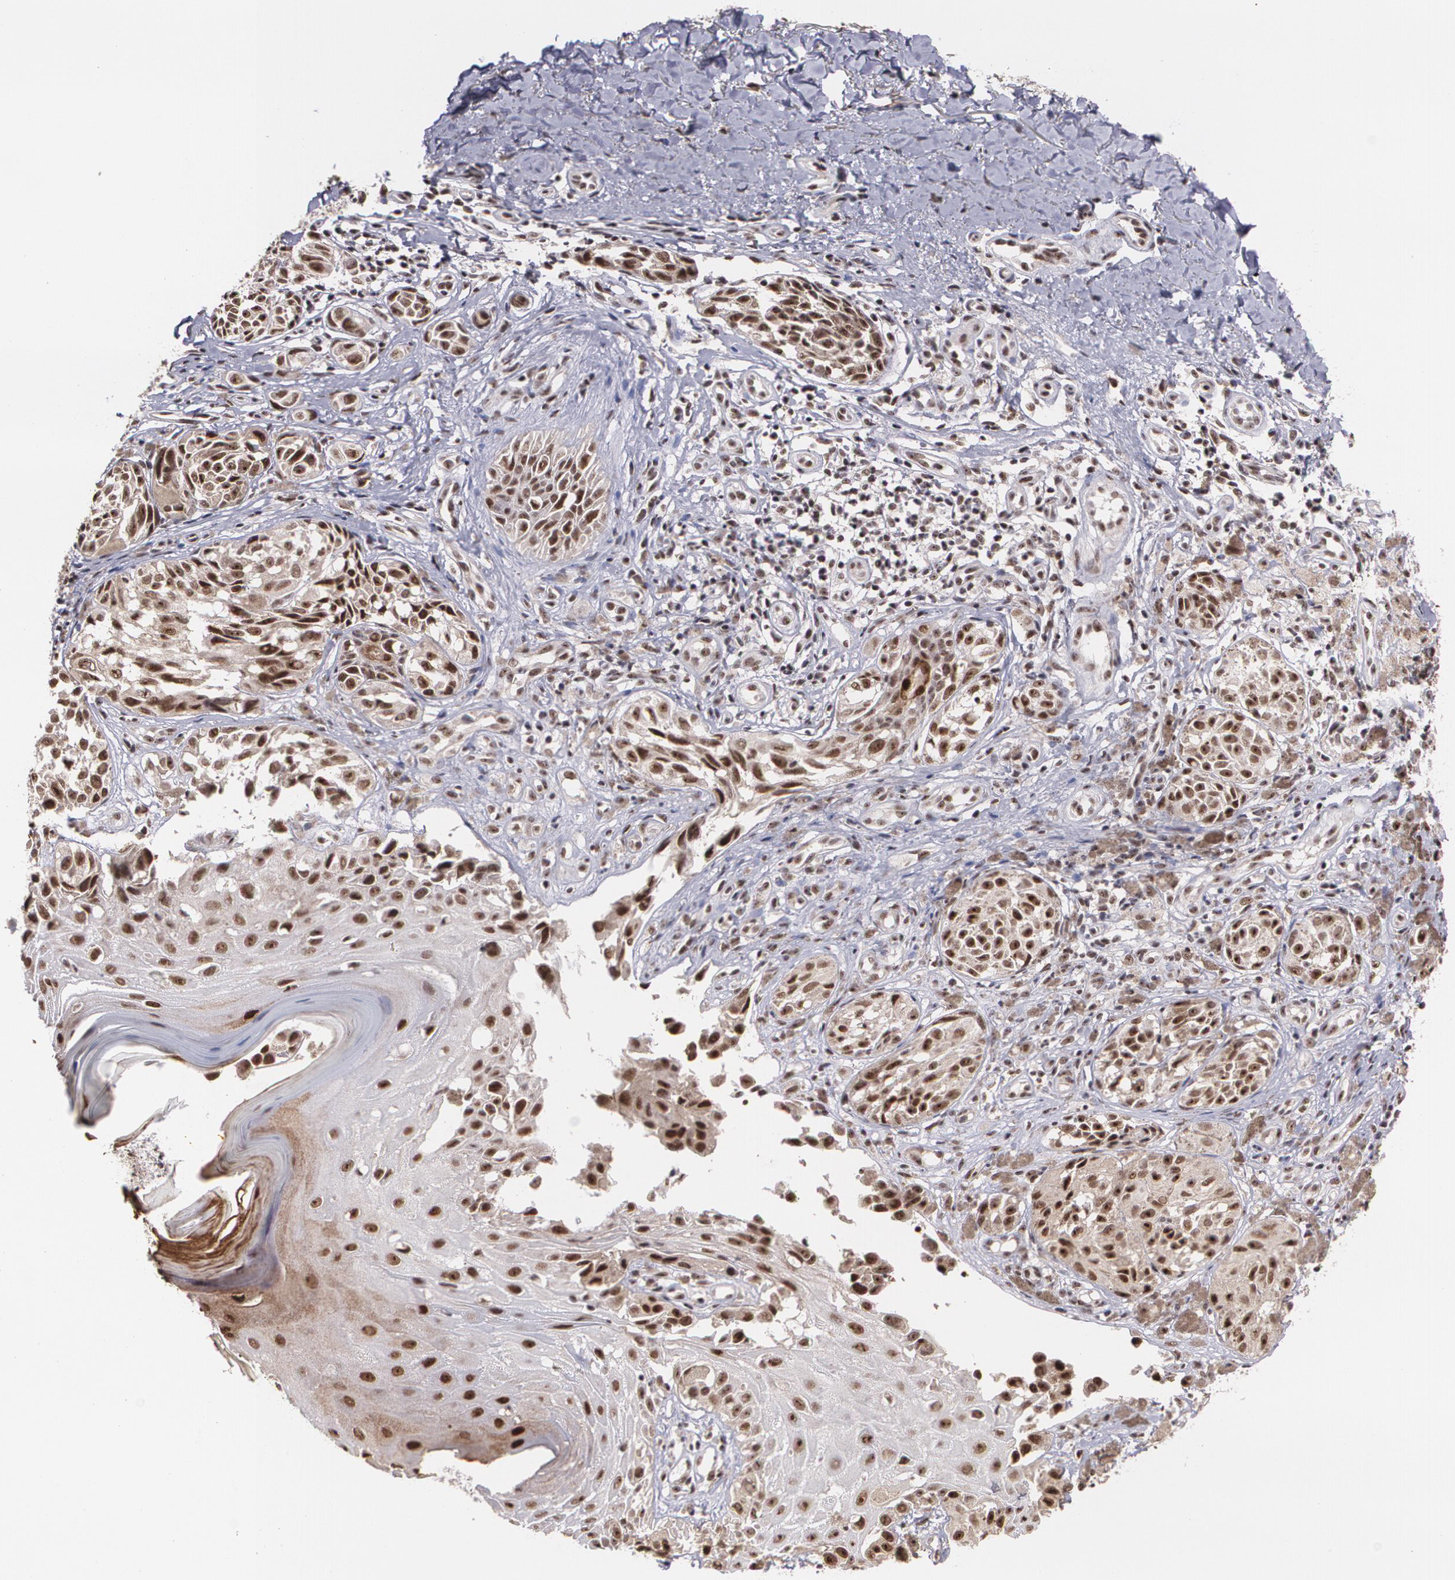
{"staining": {"intensity": "moderate", "quantity": ">75%", "location": "cytoplasmic/membranous,nuclear"}, "tissue": "melanoma", "cell_type": "Tumor cells", "image_type": "cancer", "snomed": [{"axis": "morphology", "description": "Malignant melanoma, NOS"}, {"axis": "topography", "description": "Skin"}], "caption": "The histopathology image exhibits staining of malignant melanoma, revealing moderate cytoplasmic/membranous and nuclear protein staining (brown color) within tumor cells. (IHC, brightfield microscopy, high magnification).", "gene": "C6orf15", "patient": {"sex": "male", "age": 67}}